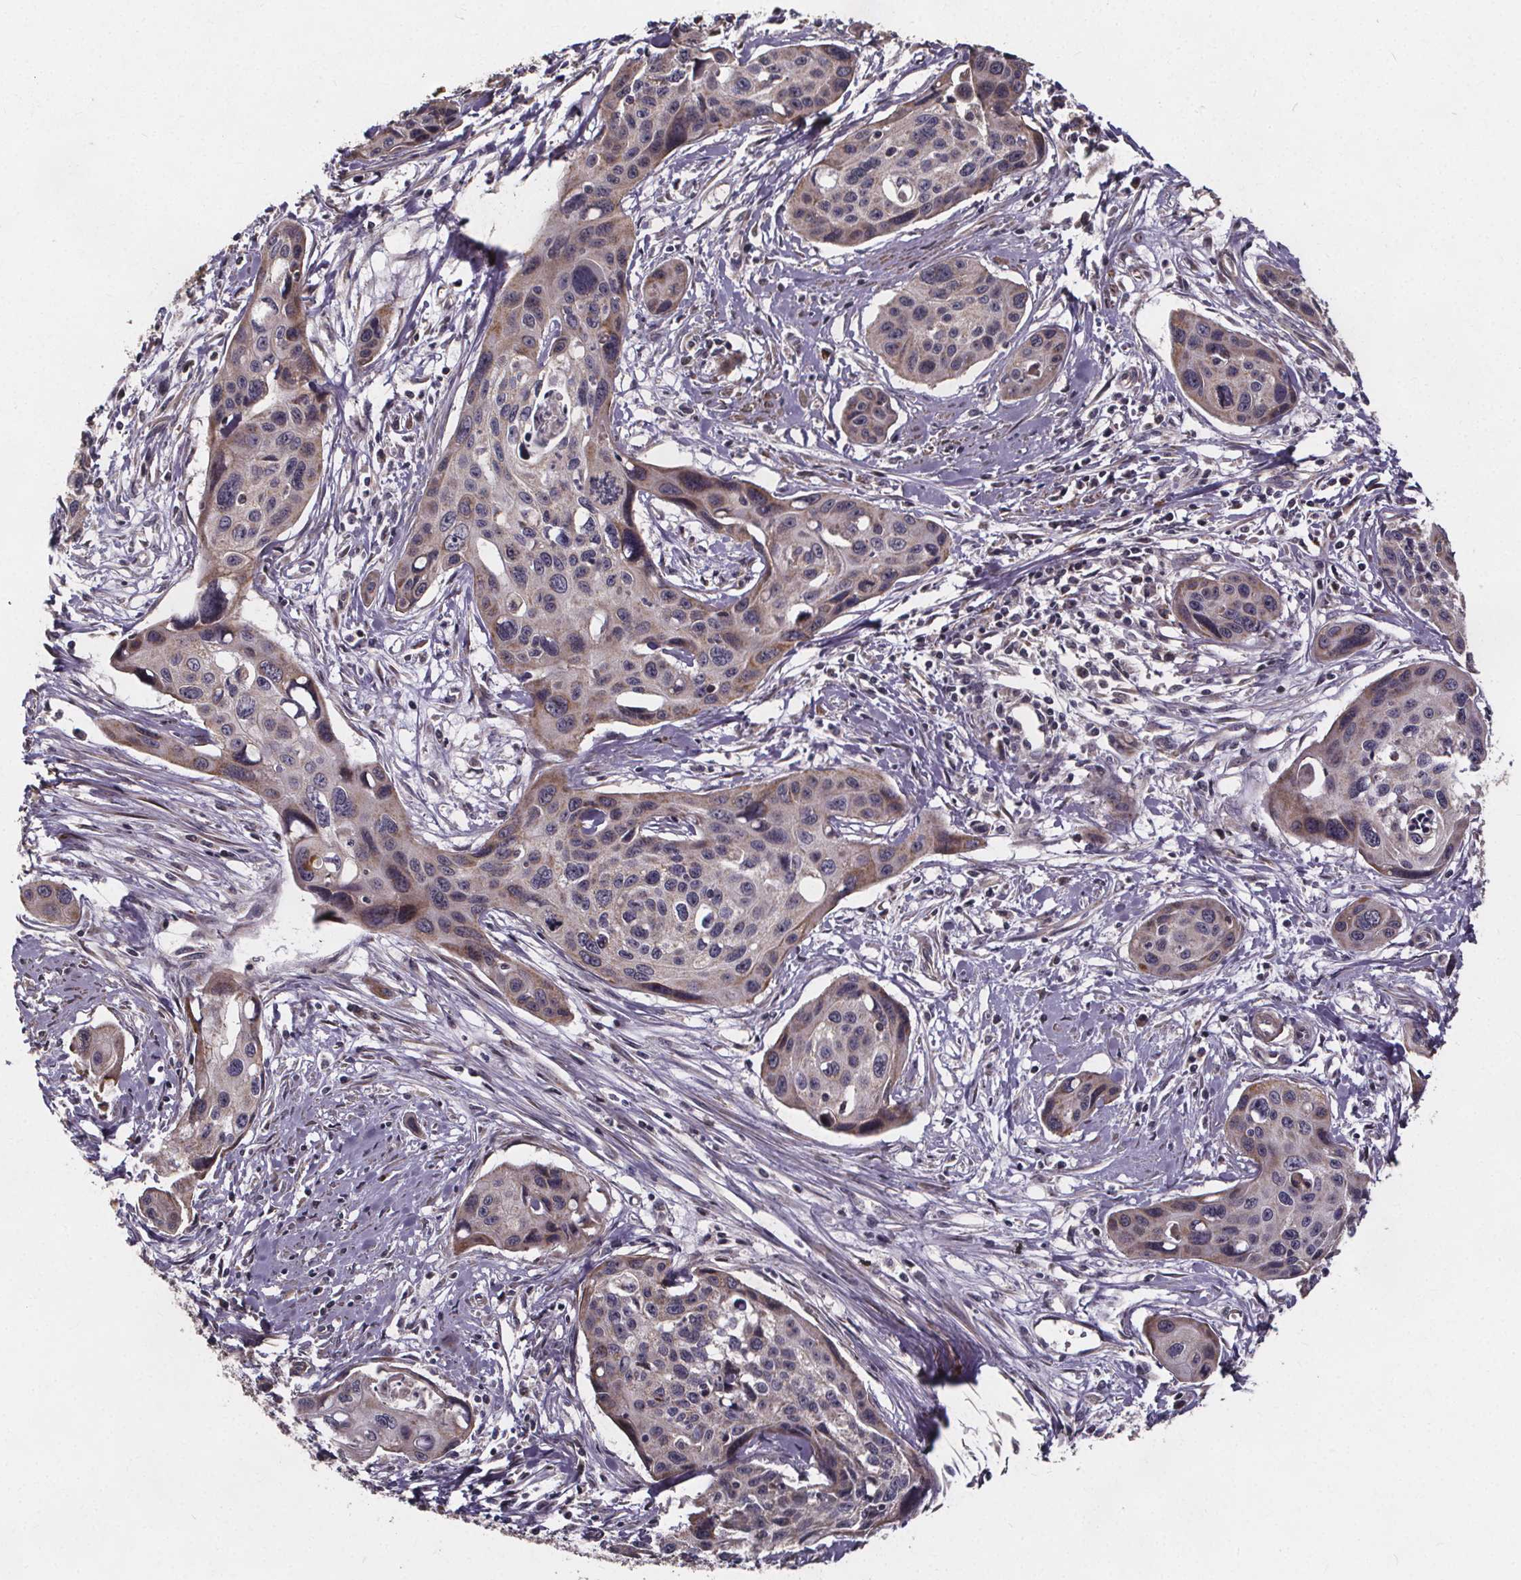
{"staining": {"intensity": "weak", "quantity": "<25%", "location": "cytoplasmic/membranous"}, "tissue": "cervical cancer", "cell_type": "Tumor cells", "image_type": "cancer", "snomed": [{"axis": "morphology", "description": "Squamous cell carcinoma, NOS"}, {"axis": "topography", "description": "Cervix"}], "caption": "Tumor cells show no significant protein expression in cervical cancer (squamous cell carcinoma).", "gene": "YME1L1", "patient": {"sex": "female", "age": 31}}